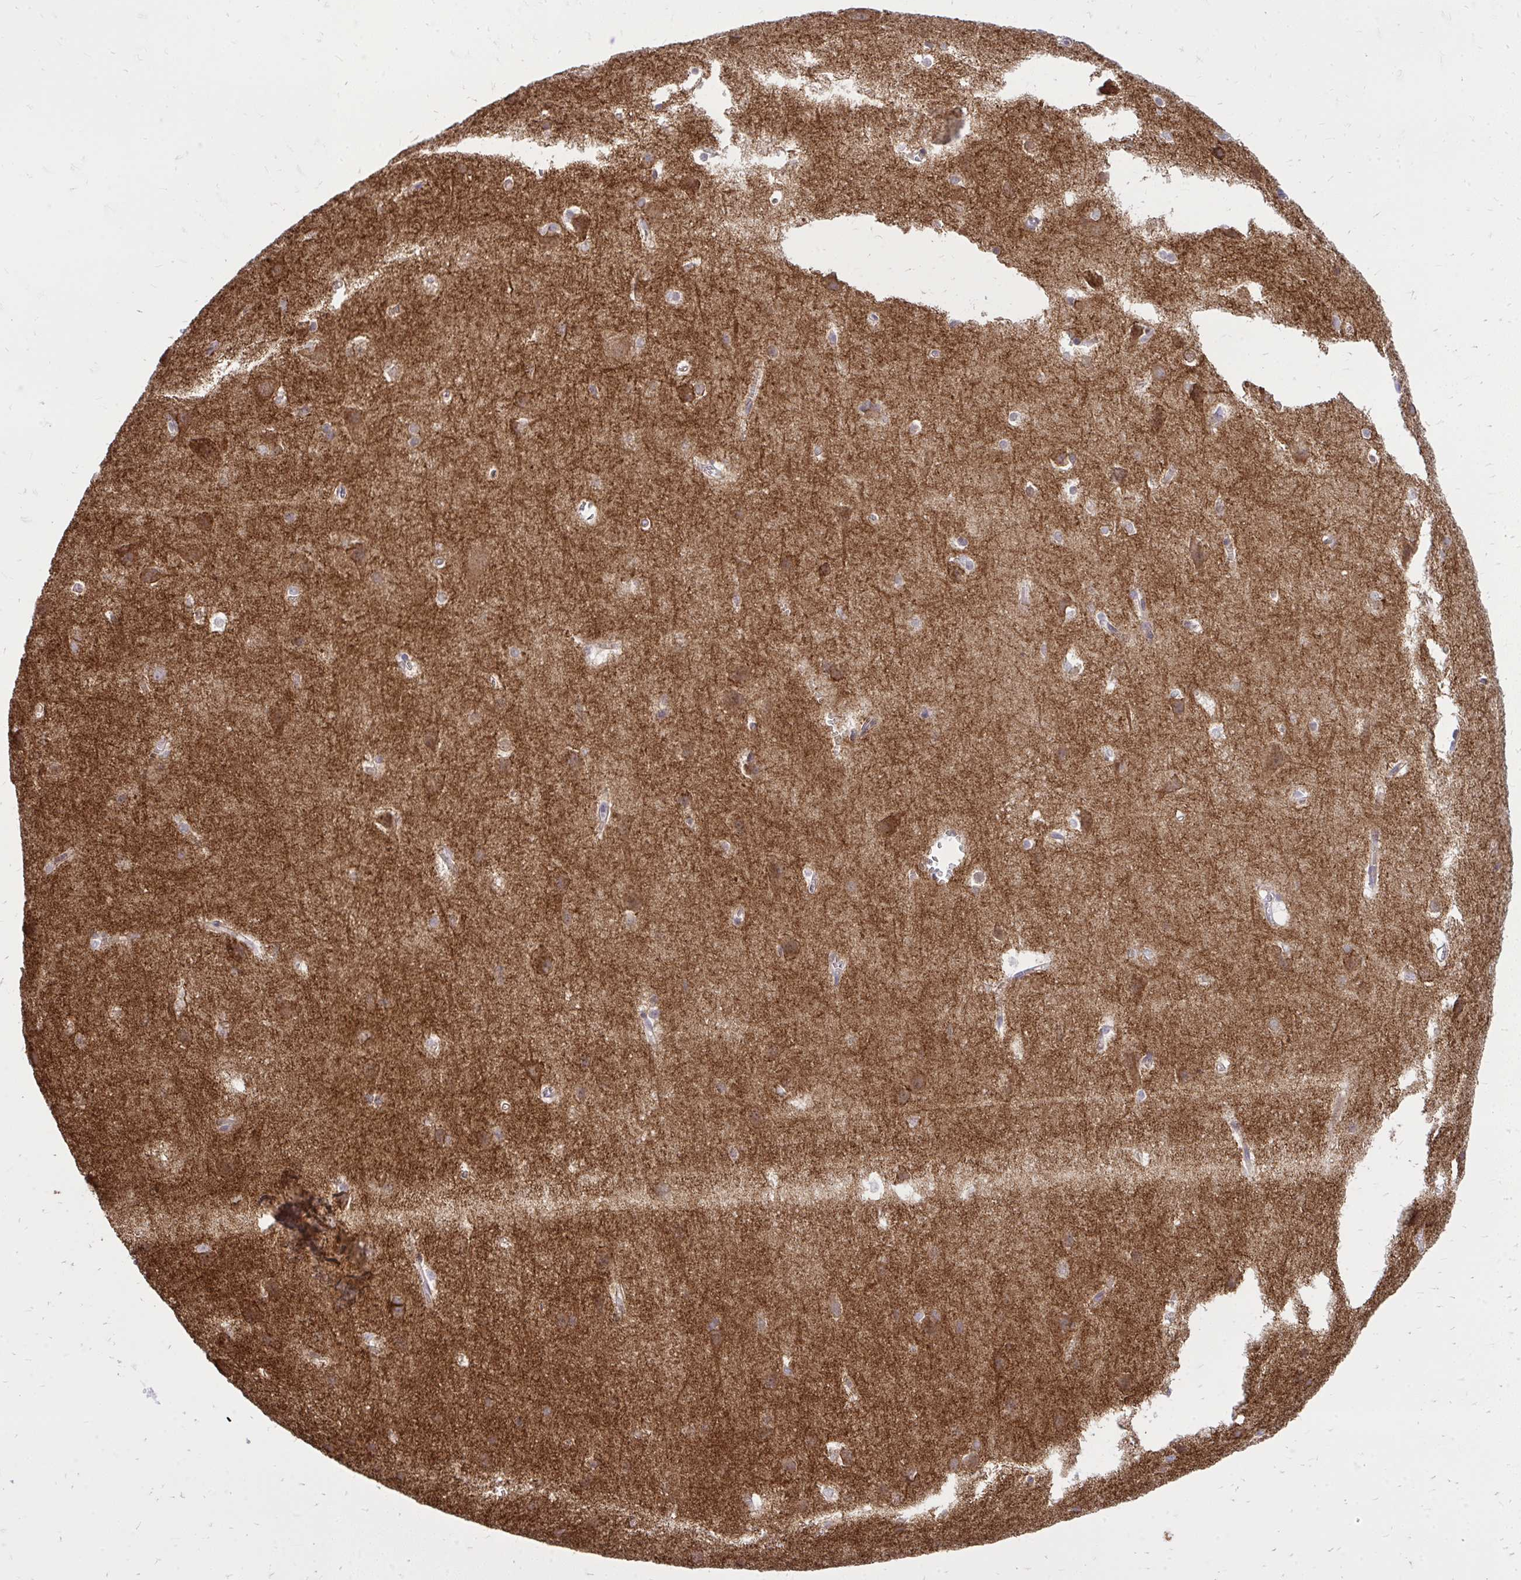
{"staining": {"intensity": "negative", "quantity": "none", "location": "none"}, "tissue": "cerebral cortex", "cell_type": "Endothelial cells", "image_type": "normal", "snomed": [{"axis": "morphology", "description": "Normal tissue, NOS"}, {"axis": "topography", "description": "Cerebral cortex"}], "caption": "The micrograph shows no significant positivity in endothelial cells of cerebral cortex. The staining was performed using DAB to visualize the protein expression in brown, while the nuclei were stained in blue with hematoxylin (Magnification: 20x).", "gene": "SPTBN2", "patient": {"sex": "male", "age": 37}}